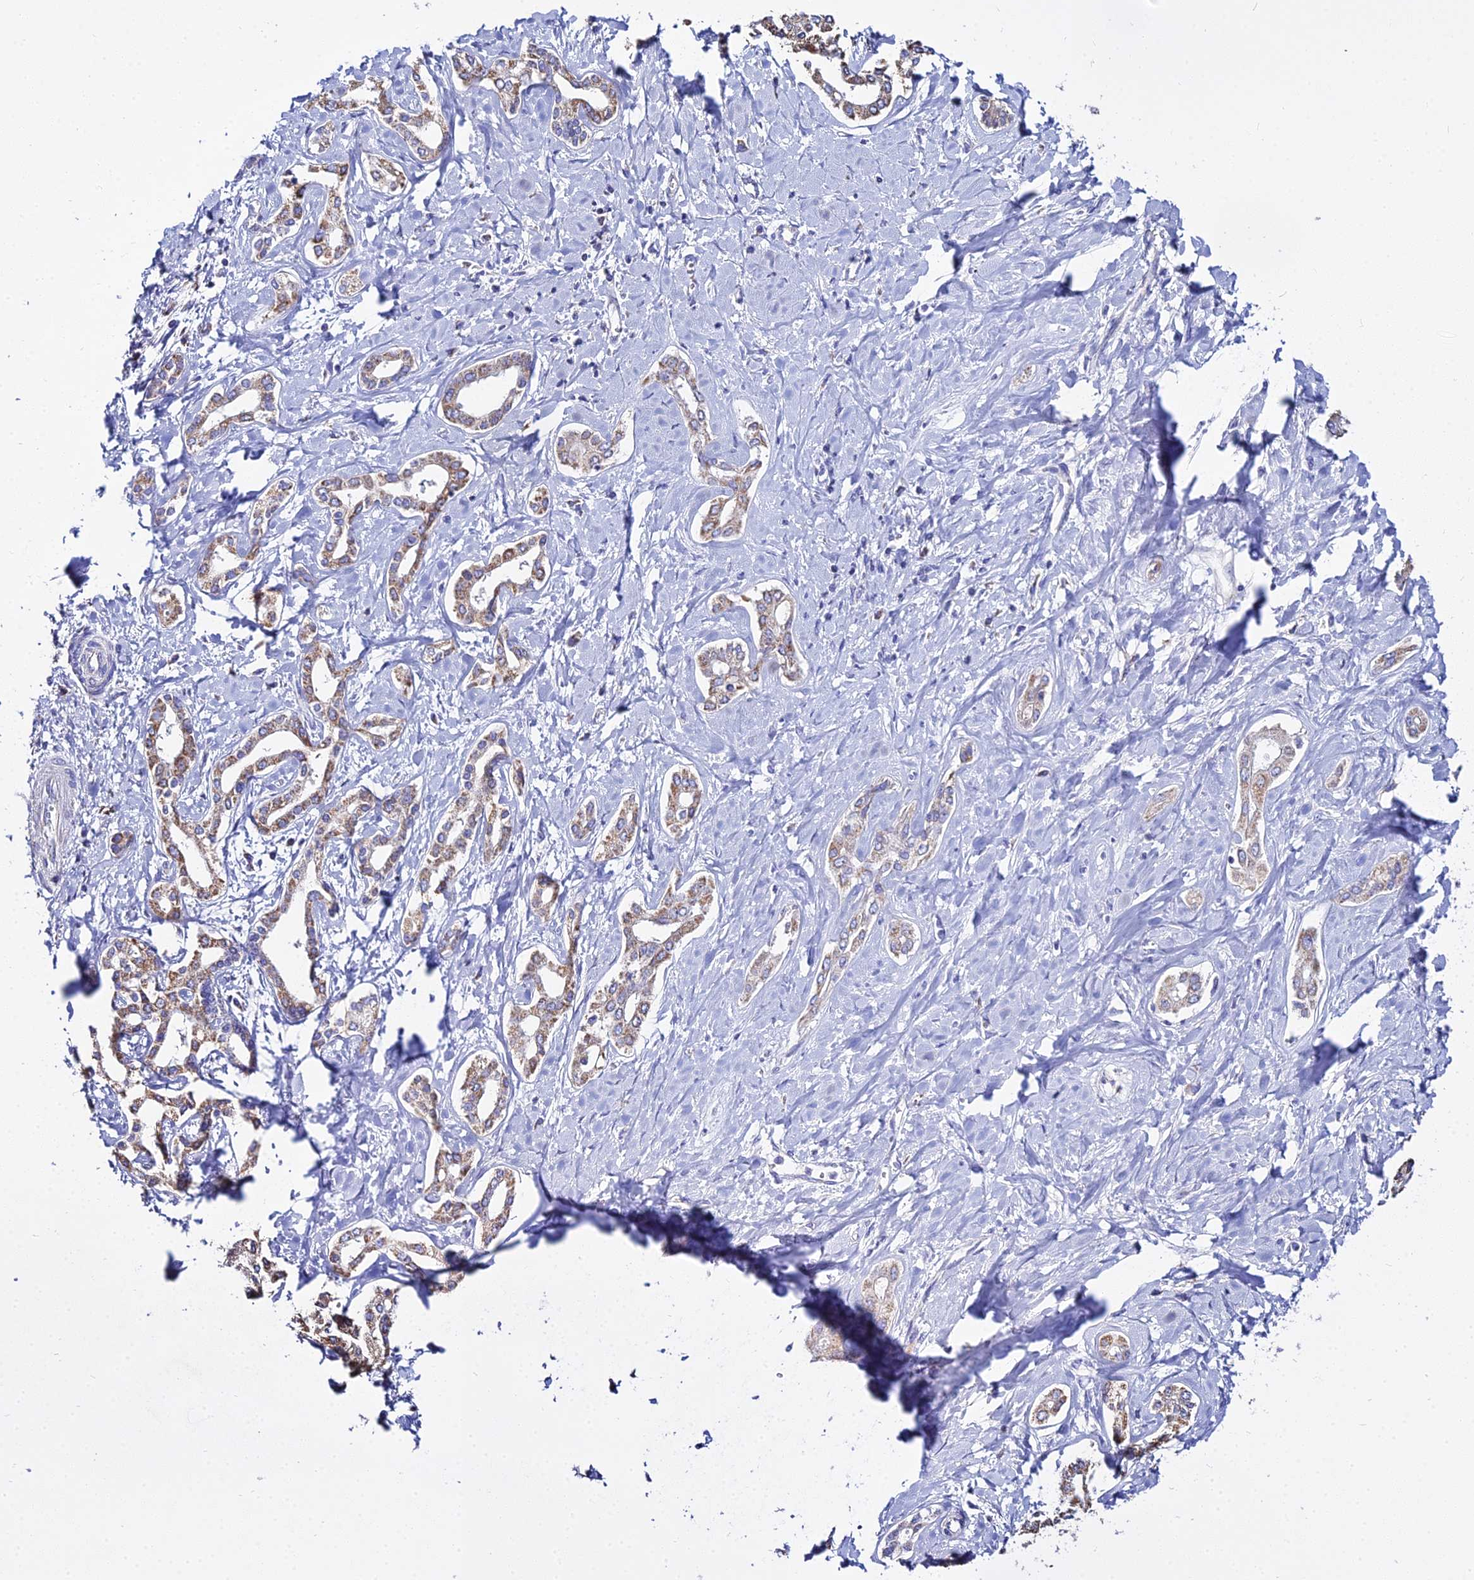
{"staining": {"intensity": "moderate", "quantity": ">75%", "location": "cytoplasmic/membranous"}, "tissue": "liver cancer", "cell_type": "Tumor cells", "image_type": "cancer", "snomed": [{"axis": "morphology", "description": "Cholangiocarcinoma"}, {"axis": "topography", "description": "Liver"}], "caption": "Moderate cytoplasmic/membranous staining for a protein is seen in approximately >75% of tumor cells of liver cholangiocarcinoma using IHC.", "gene": "TYW5", "patient": {"sex": "female", "age": 77}}